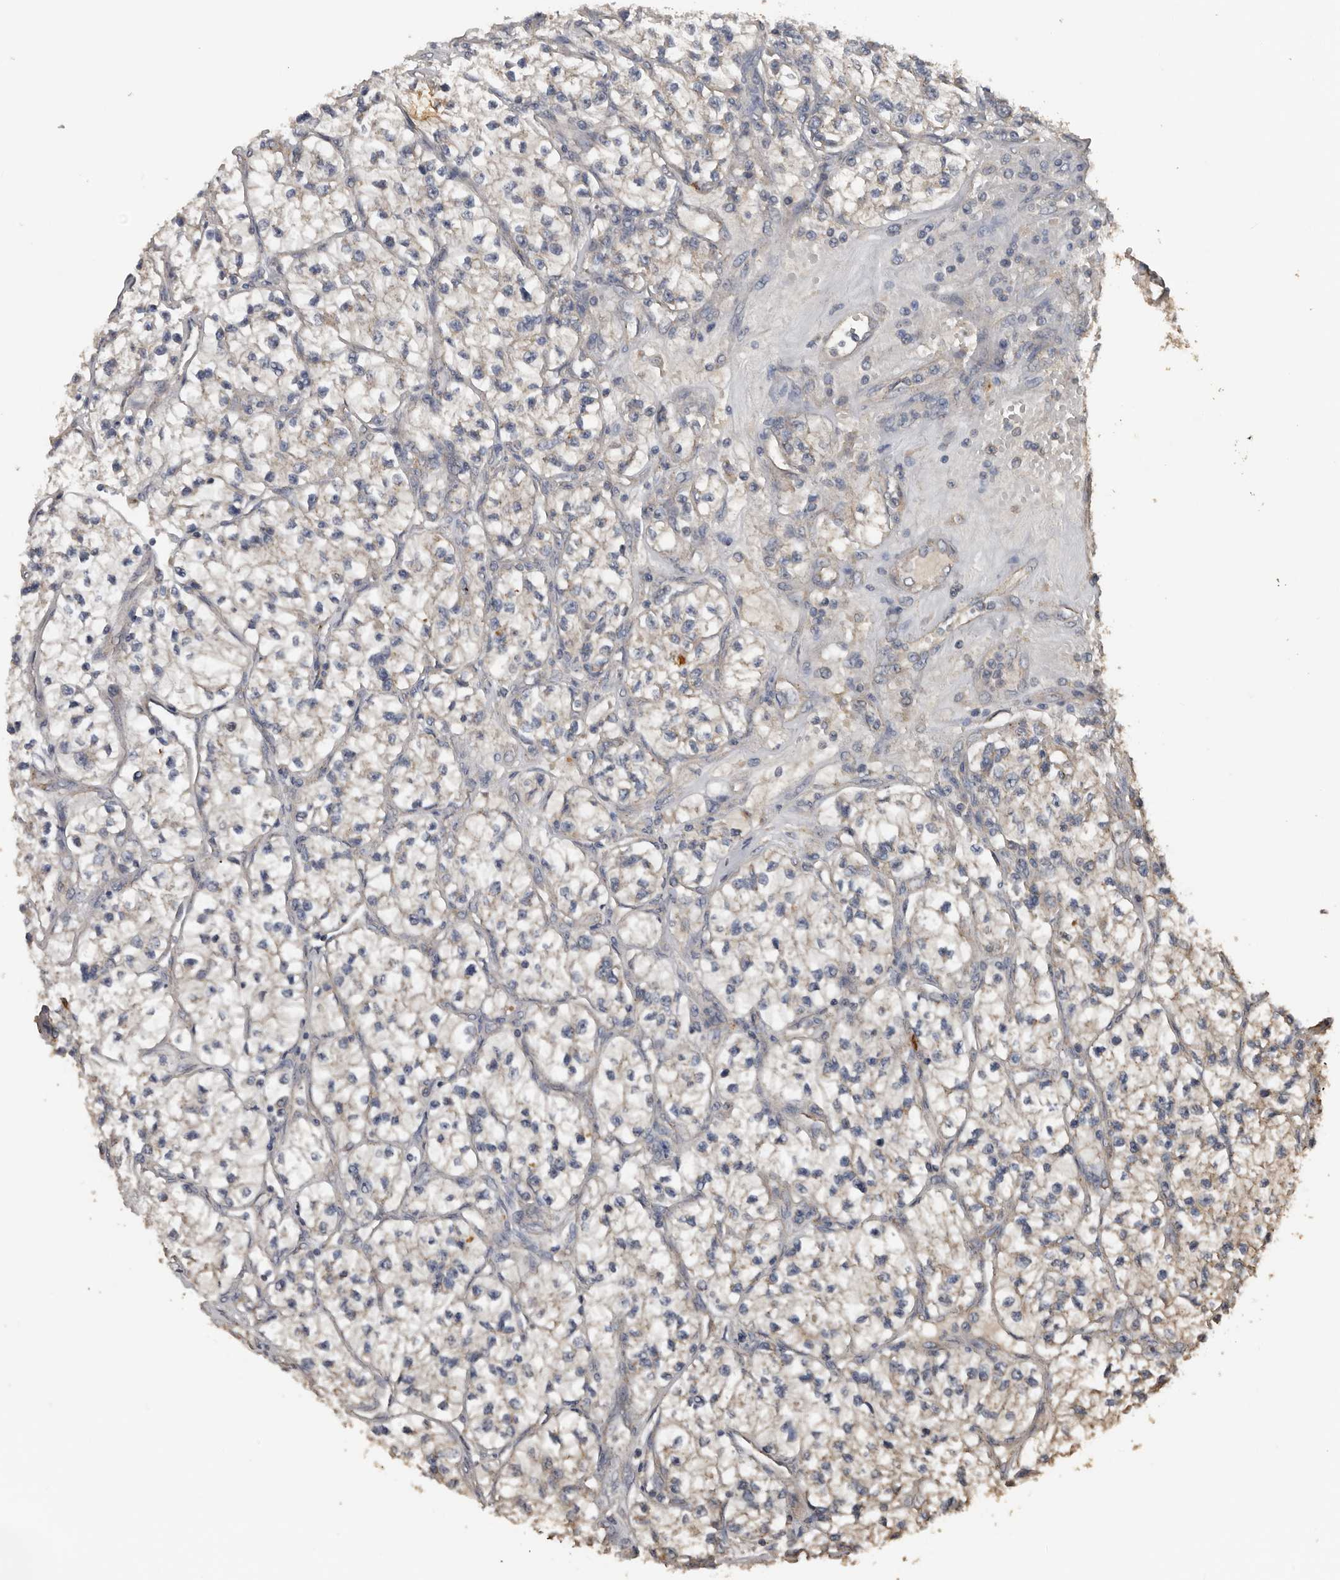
{"staining": {"intensity": "weak", "quantity": "<25%", "location": "cytoplasmic/membranous"}, "tissue": "renal cancer", "cell_type": "Tumor cells", "image_type": "cancer", "snomed": [{"axis": "morphology", "description": "Adenocarcinoma, NOS"}, {"axis": "topography", "description": "Kidney"}], "caption": "Protein analysis of renal adenocarcinoma demonstrates no significant staining in tumor cells.", "gene": "HYAL4", "patient": {"sex": "female", "age": 57}}